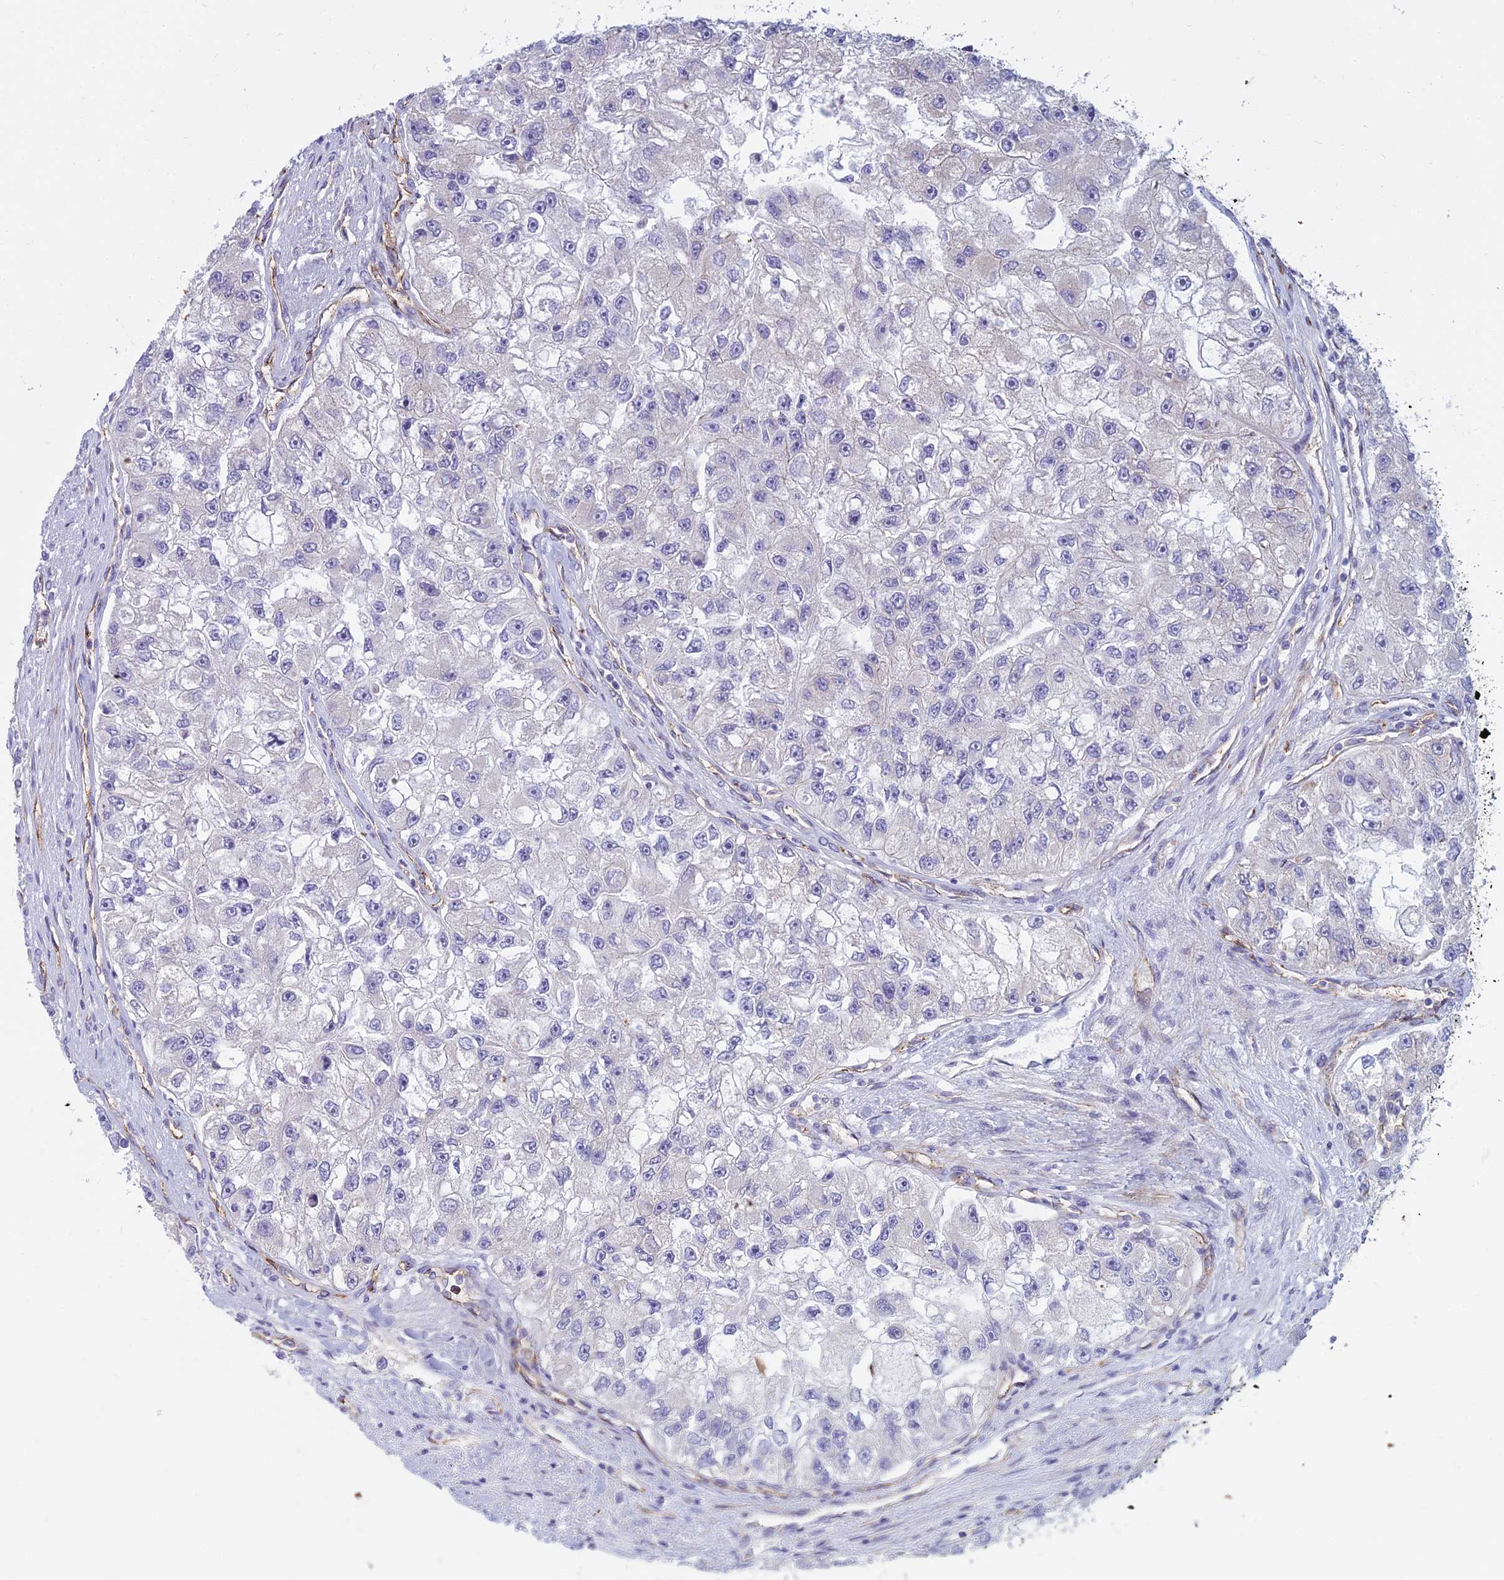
{"staining": {"intensity": "negative", "quantity": "none", "location": "none"}, "tissue": "renal cancer", "cell_type": "Tumor cells", "image_type": "cancer", "snomed": [{"axis": "morphology", "description": "Adenocarcinoma, NOS"}, {"axis": "topography", "description": "Kidney"}], "caption": "High magnification brightfield microscopy of adenocarcinoma (renal) stained with DAB (brown) and counterstained with hematoxylin (blue): tumor cells show no significant positivity. (Stains: DAB immunohistochemistry with hematoxylin counter stain, Microscopy: brightfield microscopy at high magnification).", "gene": "DUS2", "patient": {"sex": "male", "age": 63}}